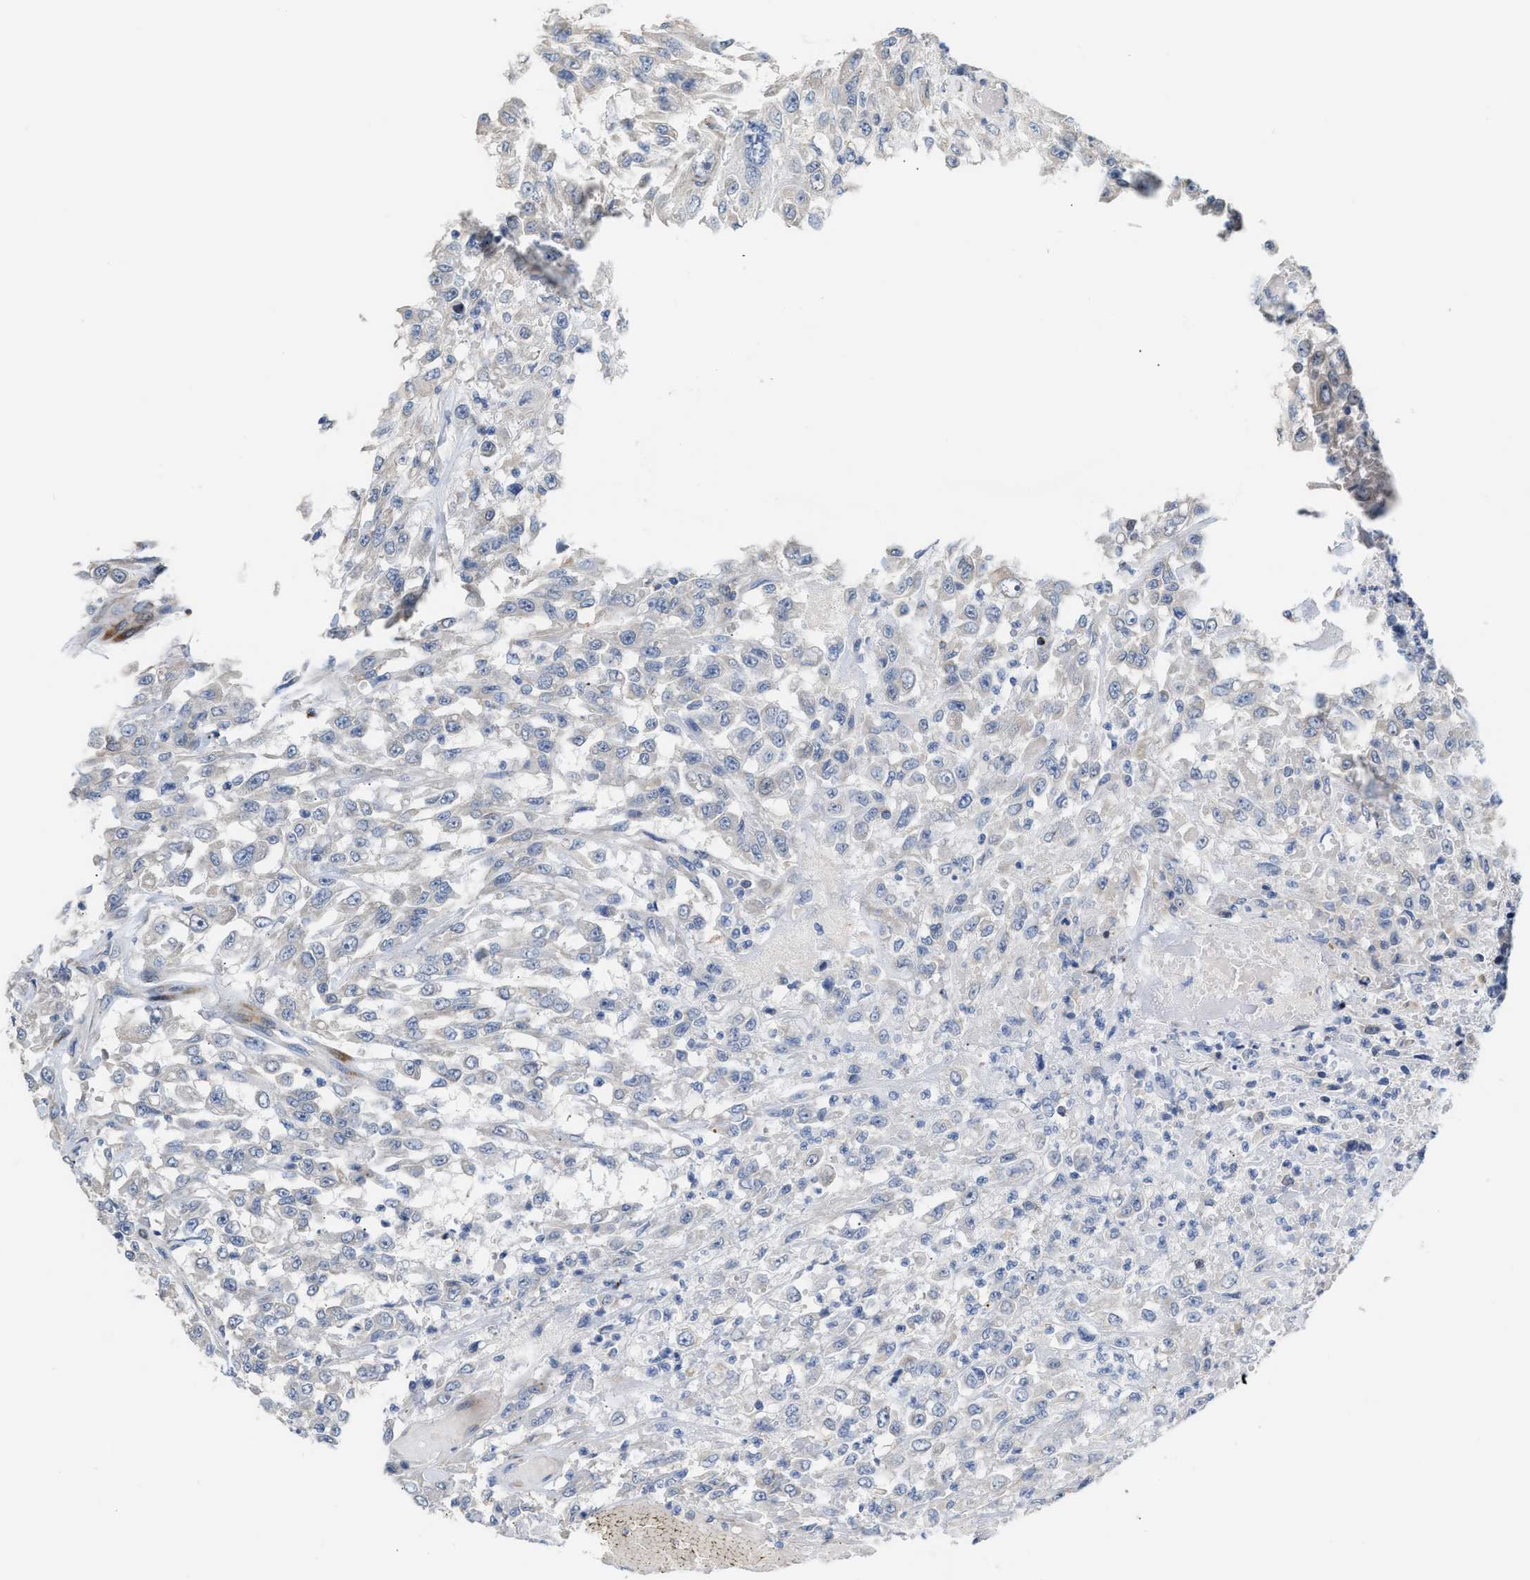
{"staining": {"intensity": "negative", "quantity": "none", "location": "none"}, "tissue": "urothelial cancer", "cell_type": "Tumor cells", "image_type": "cancer", "snomed": [{"axis": "morphology", "description": "Urothelial carcinoma, High grade"}, {"axis": "topography", "description": "Urinary bladder"}], "caption": "A histopathology image of human urothelial carcinoma (high-grade) is negative for staining in tumor cells. The staining was performed using DAB (3,3'-diaminobenzidine) to visualize the protein expression in brown, while the nuclei were stained in blue with hematoxylin (Magnification: 20x).", "gene": "ATP9A", "patient": {"sex": "male", "age": 46}}